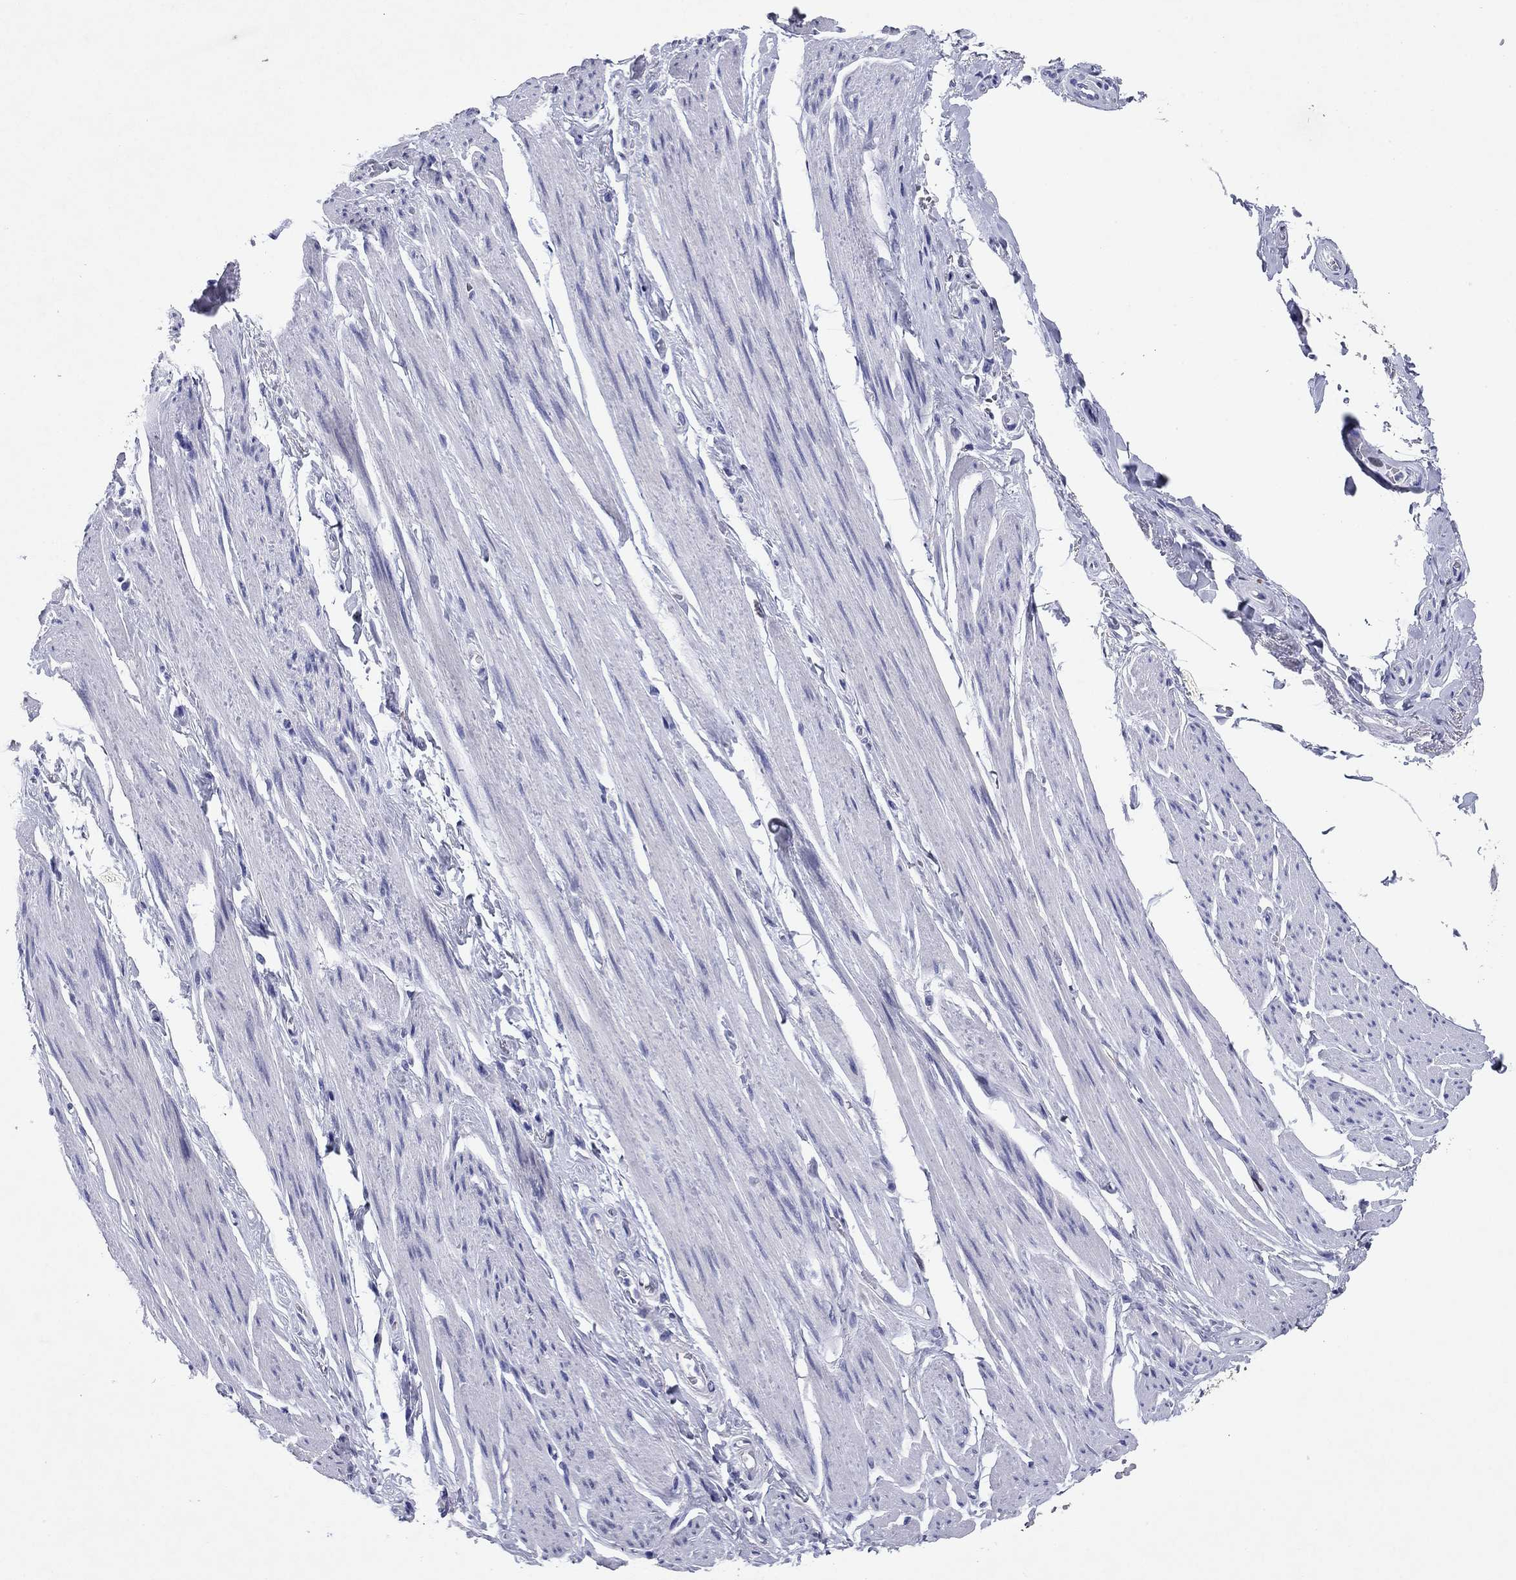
{"staining": {"intensity": "negative", "quantity": "none", "location": "none"}, "tissue": "skeletal muscle", "cell_type": "Myocytes", "image_type": "normal", "snomed": [{"axis": "morphology", "description": "Normal tissue, NOS"}, {"axis": "topography", "description": "Skeletal muscle"}, {"axis": "topography", "description": "Anal"}, {"axis": "topography", "description": "Peripheral nerve tissue"}], "caption": "Skeletal muscle stained for a protein using immunohistochemistry reveals no expression myocytes.", "gene": "GZMK", "patient": {"sex": "male", "age": 53}}